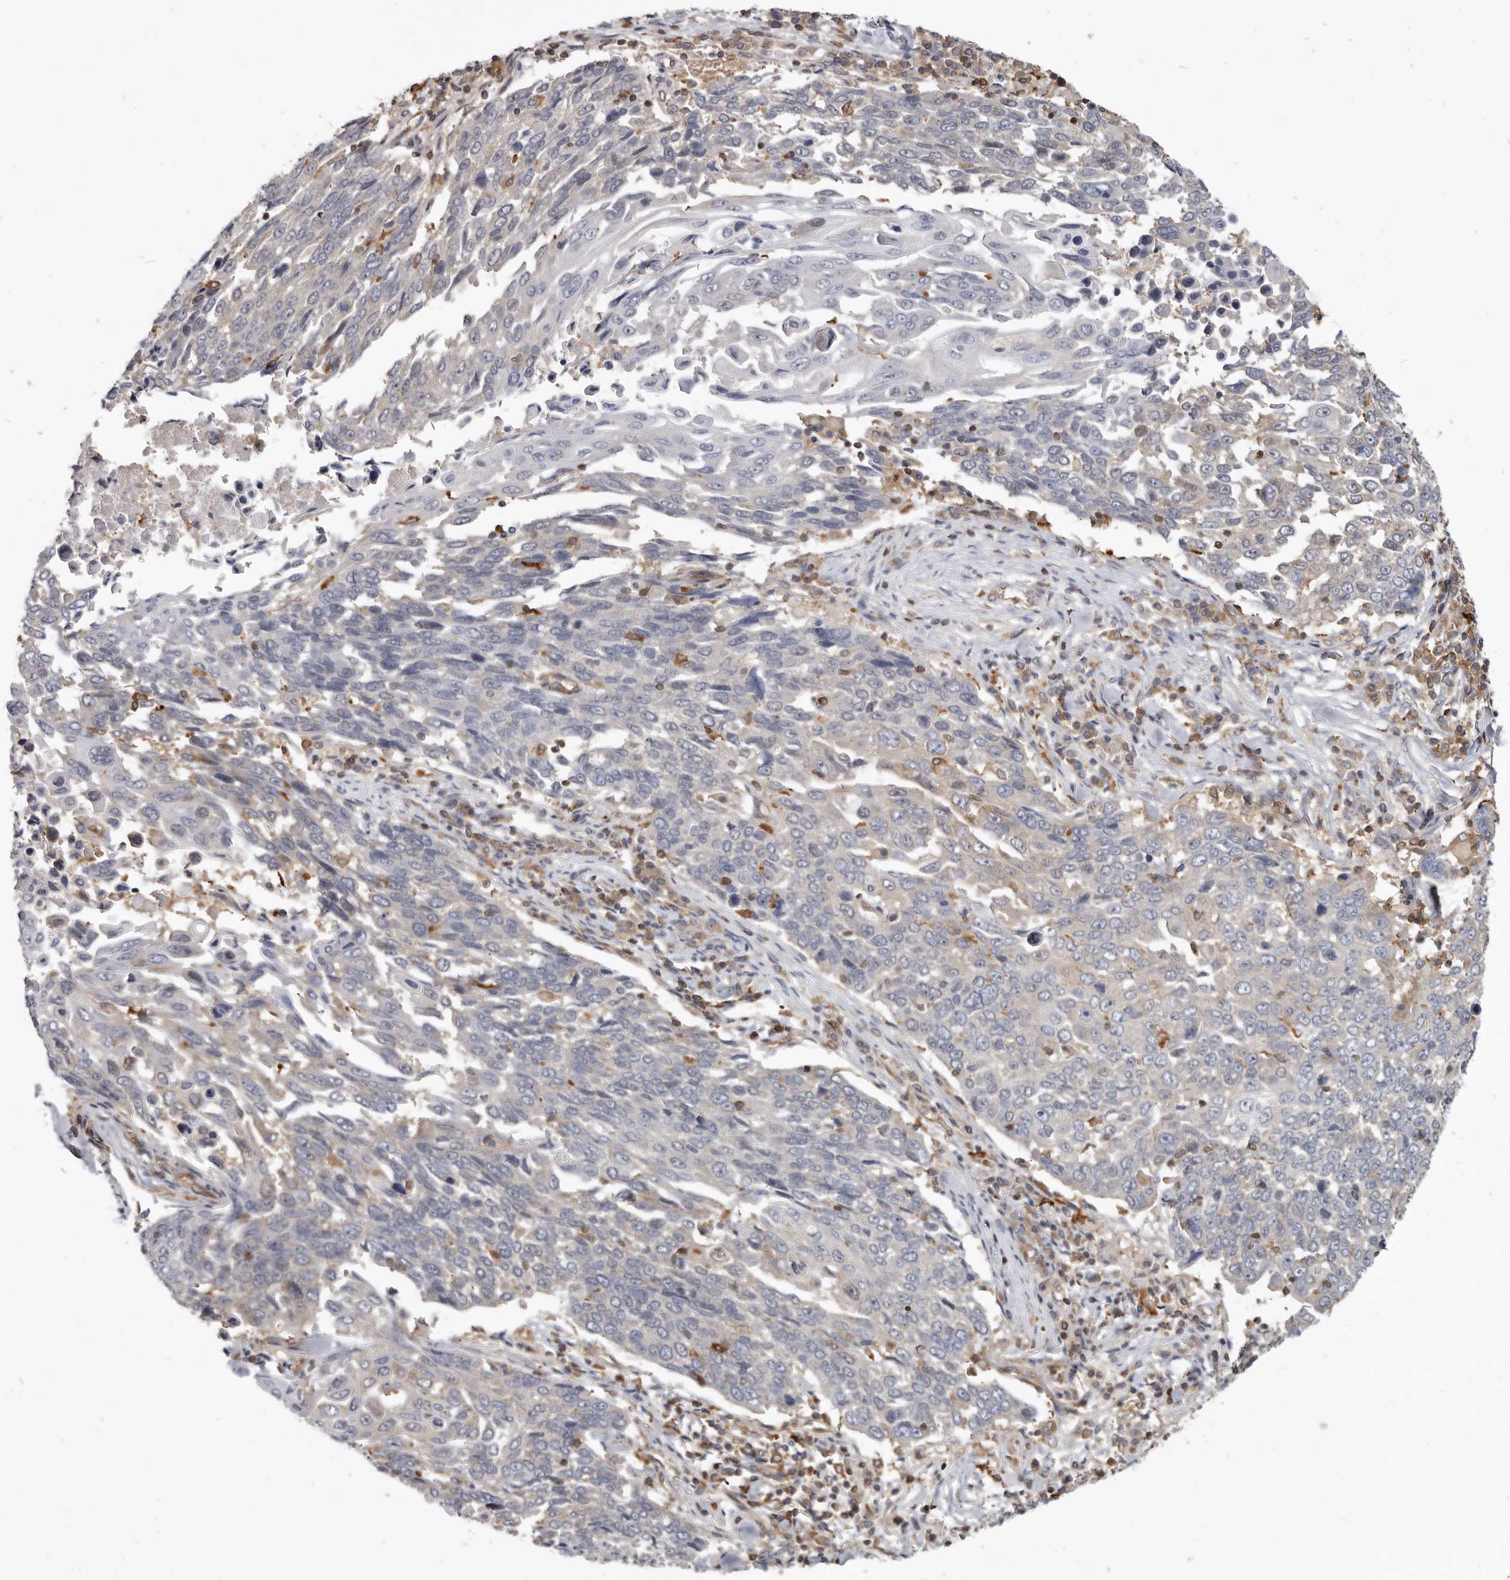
{"staining": {"intensity": "negative", "quantity": "none", "location": "none"}, "tissue": "lung cancer", "cell_type": "Tumor cells", "image_type": "cancer", "snomed": [{"axis": "morphology", "description": "Squamous cell carcinoma, NOS"}, {"axis": "topography", "description": "Lung"}], "caption": "This is an IHC image of squamous cell carcinoma (lung). There is no expression in tumor cells.", "gene": "CBL", "patient": {"sex": "male", "age": 66}}